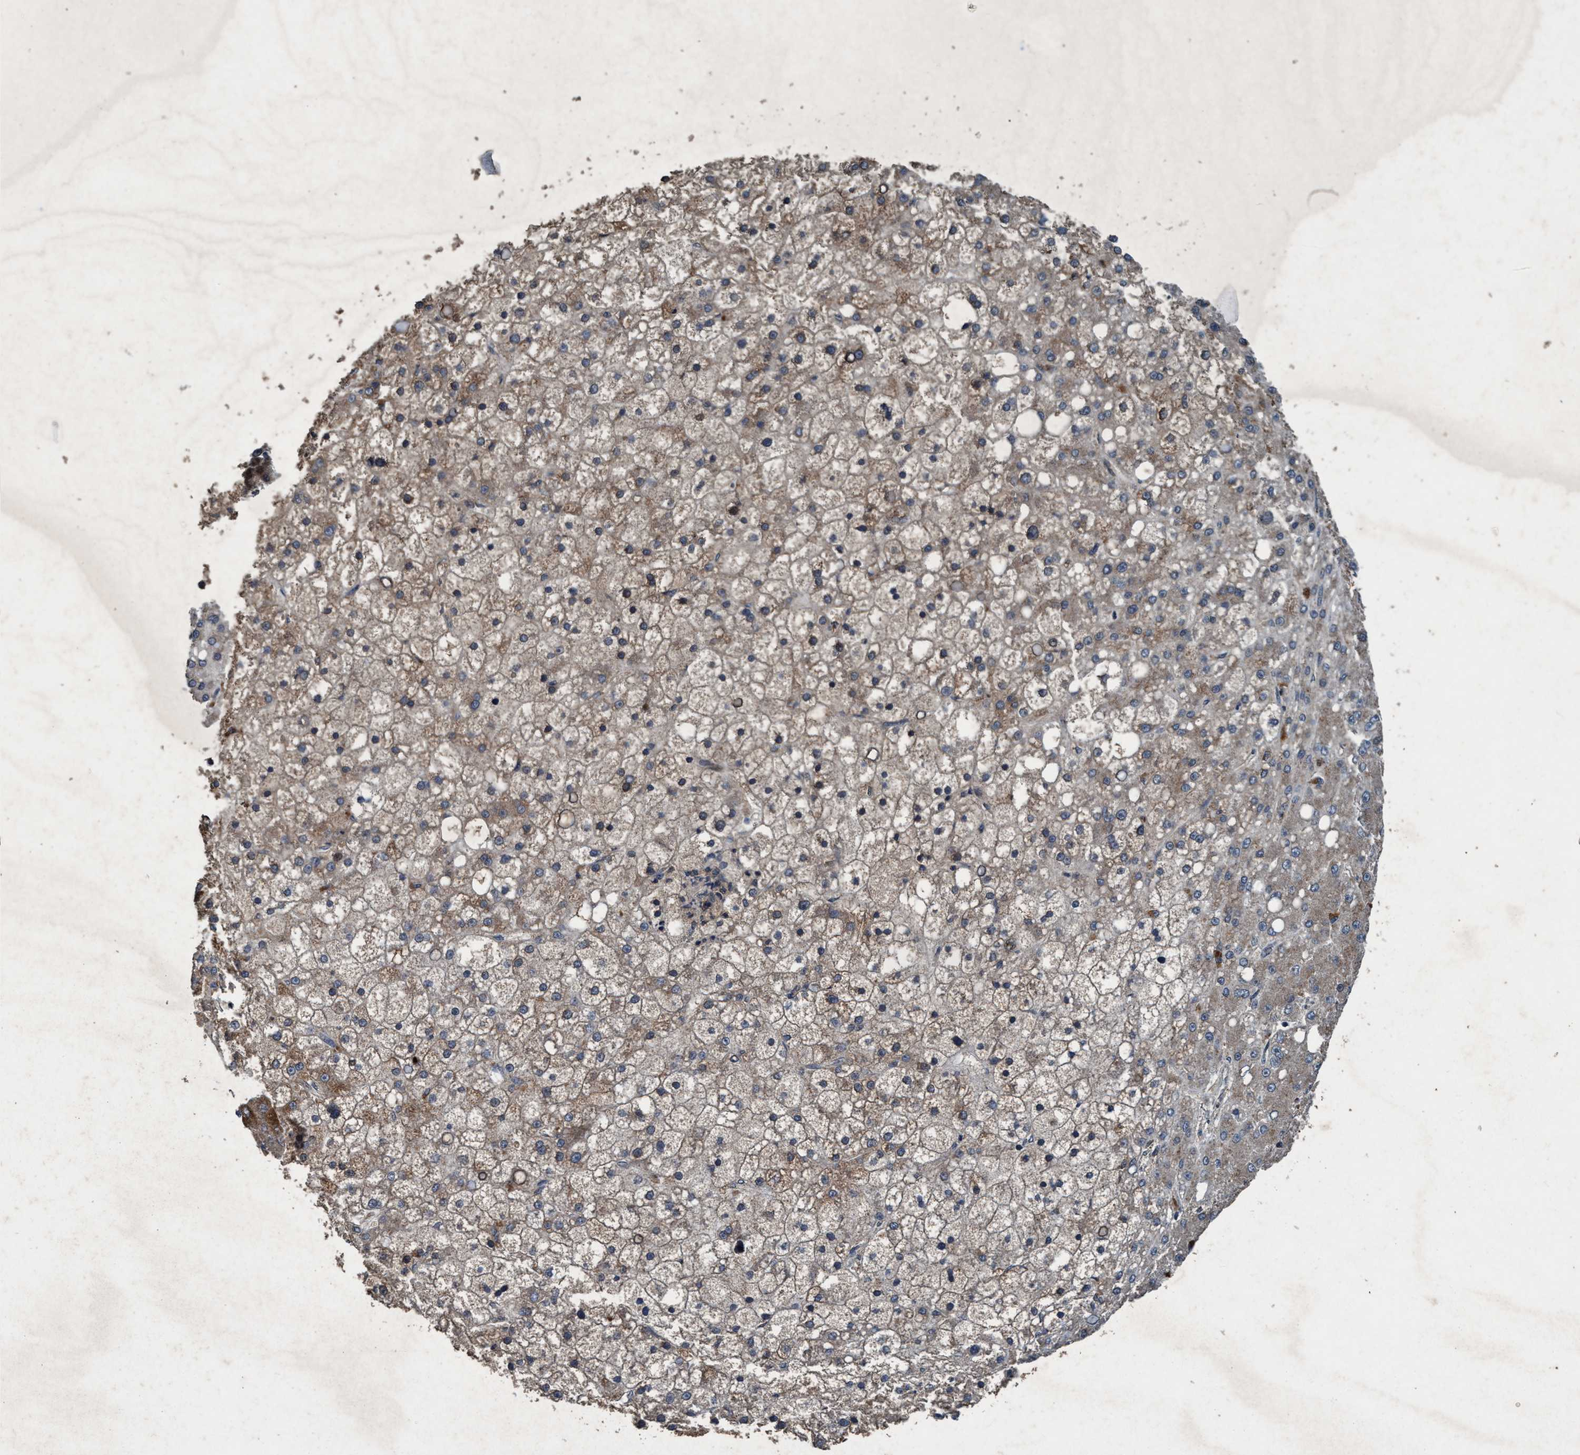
{"staining": {"intensity": "weak", "quantity": "25%-75%", "location": "cytoplasmic/membranous"}, "tissue": "liver cancer", "cell_type": "Tumor cells", "image_type": "cancer", "snomed": [{"axis": "morphology", "description": "Carcinoma, Hepatocellular, NOS"}, {"axis": "topography", "description": "Liver"}], "caption": "Weak cytoplasmic/membranous expression for a protein is appreciated in about 25%-75% of tumor cells of hepatocellular carcinoma (liver) using immunohistochemistry.", "gene": "AKT1S1", "patient": {"sex": "male", "age": 67}}